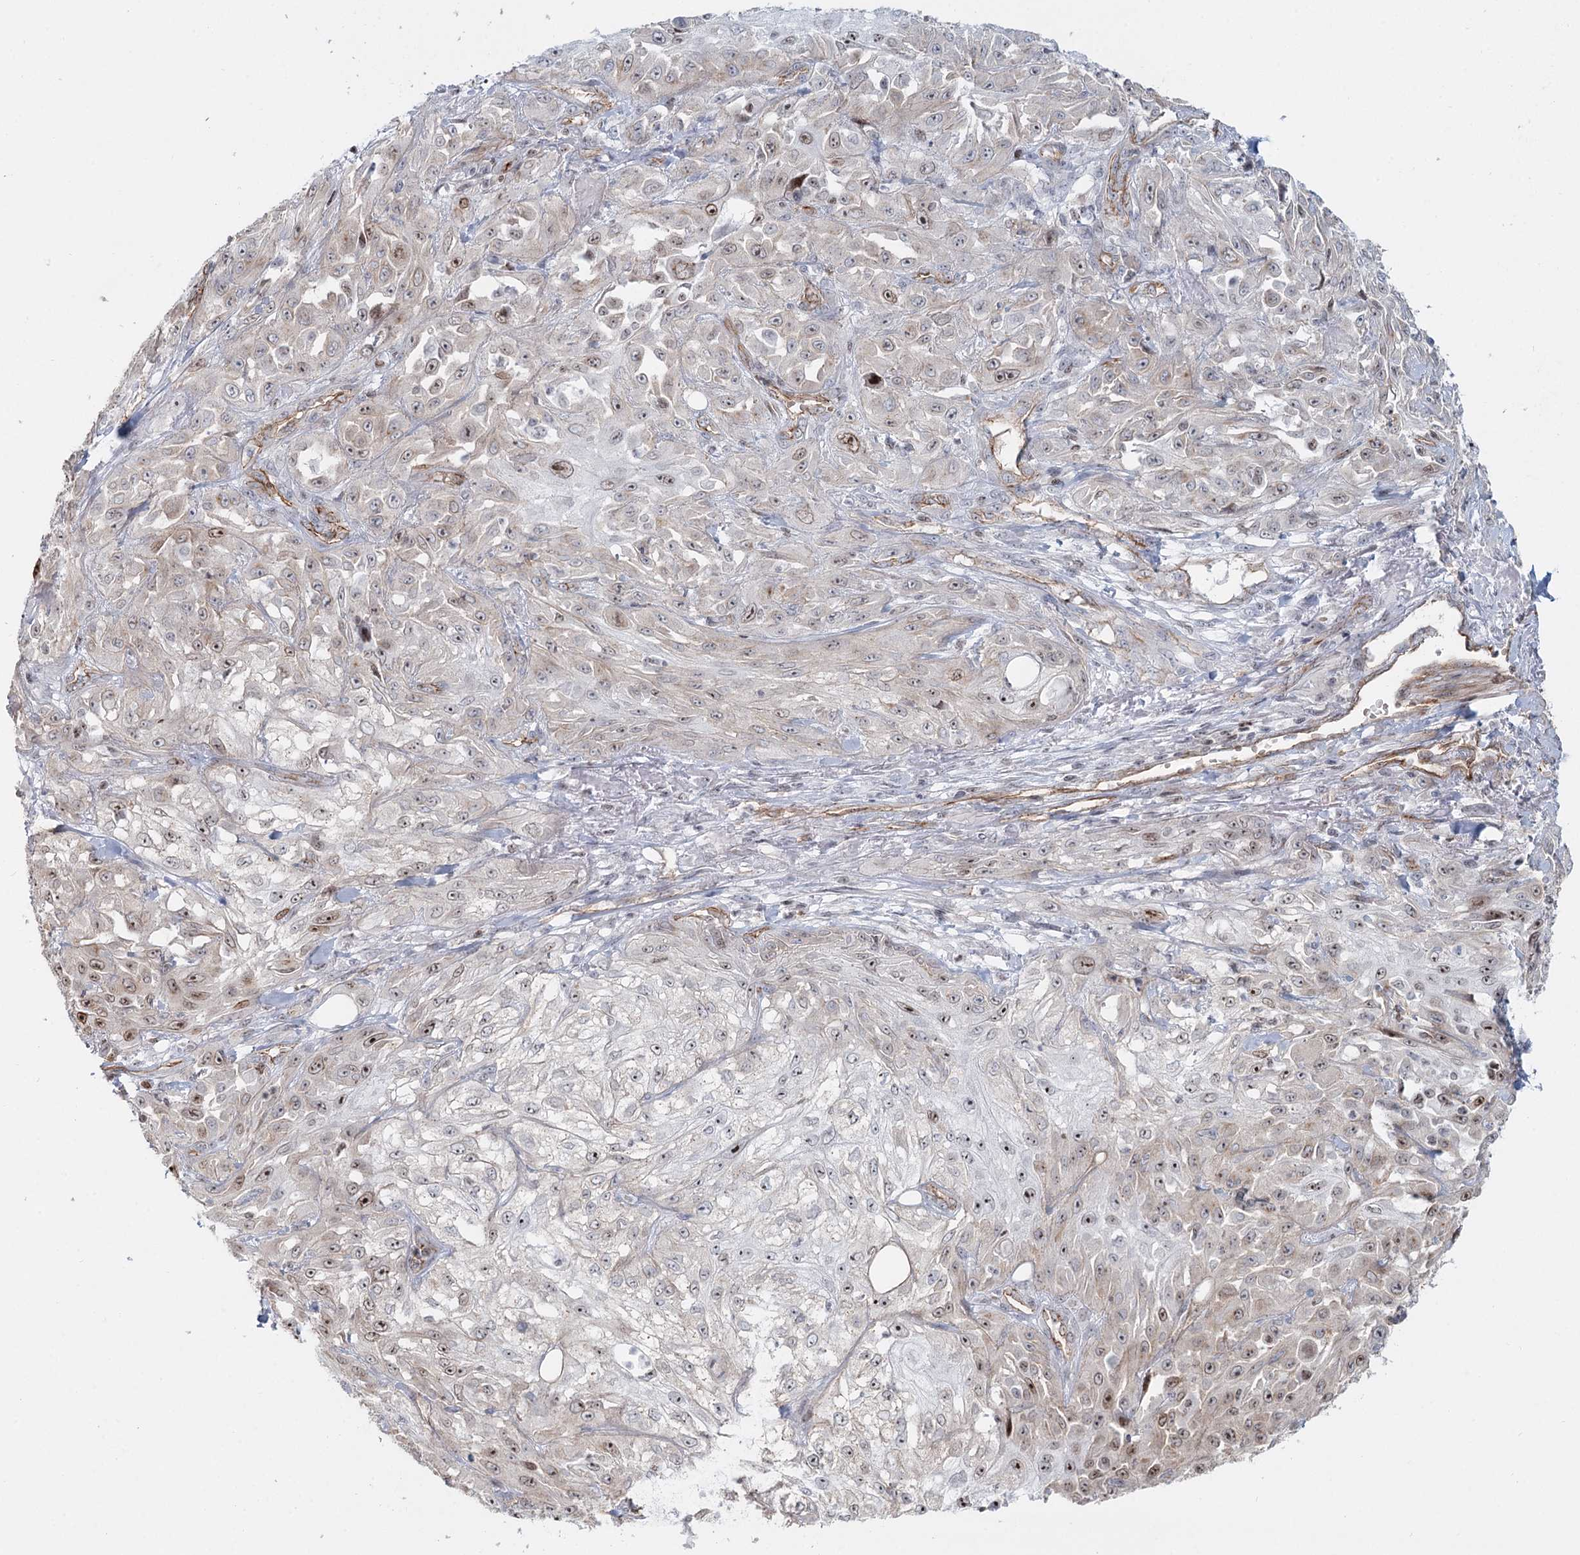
{"staining": {"intensity": "moderate", "quantity": "<25%", "location": "nuclear"}, "tissue": "skin cancer", "cell_type": "Tumor cells", "image_type": "cancer", "snomed": [{"axis": "morphology", "description": "Squamous cell carcinoma, NOS"}, {"axis": "morphology", "description": "Squamous cell carcinoma, metastatic, NOS"}, {"axis": "topography", "description": "Skin"}, {"axis": "topography", "description": "Lymph node"}], "caption": "Squamous cell carcinoma (skin) stained with a protein marker exhibits moderate staining in tumor cells.", "gene": "ZFYVE28", "patient": {"sex": "male", "age": 75}}